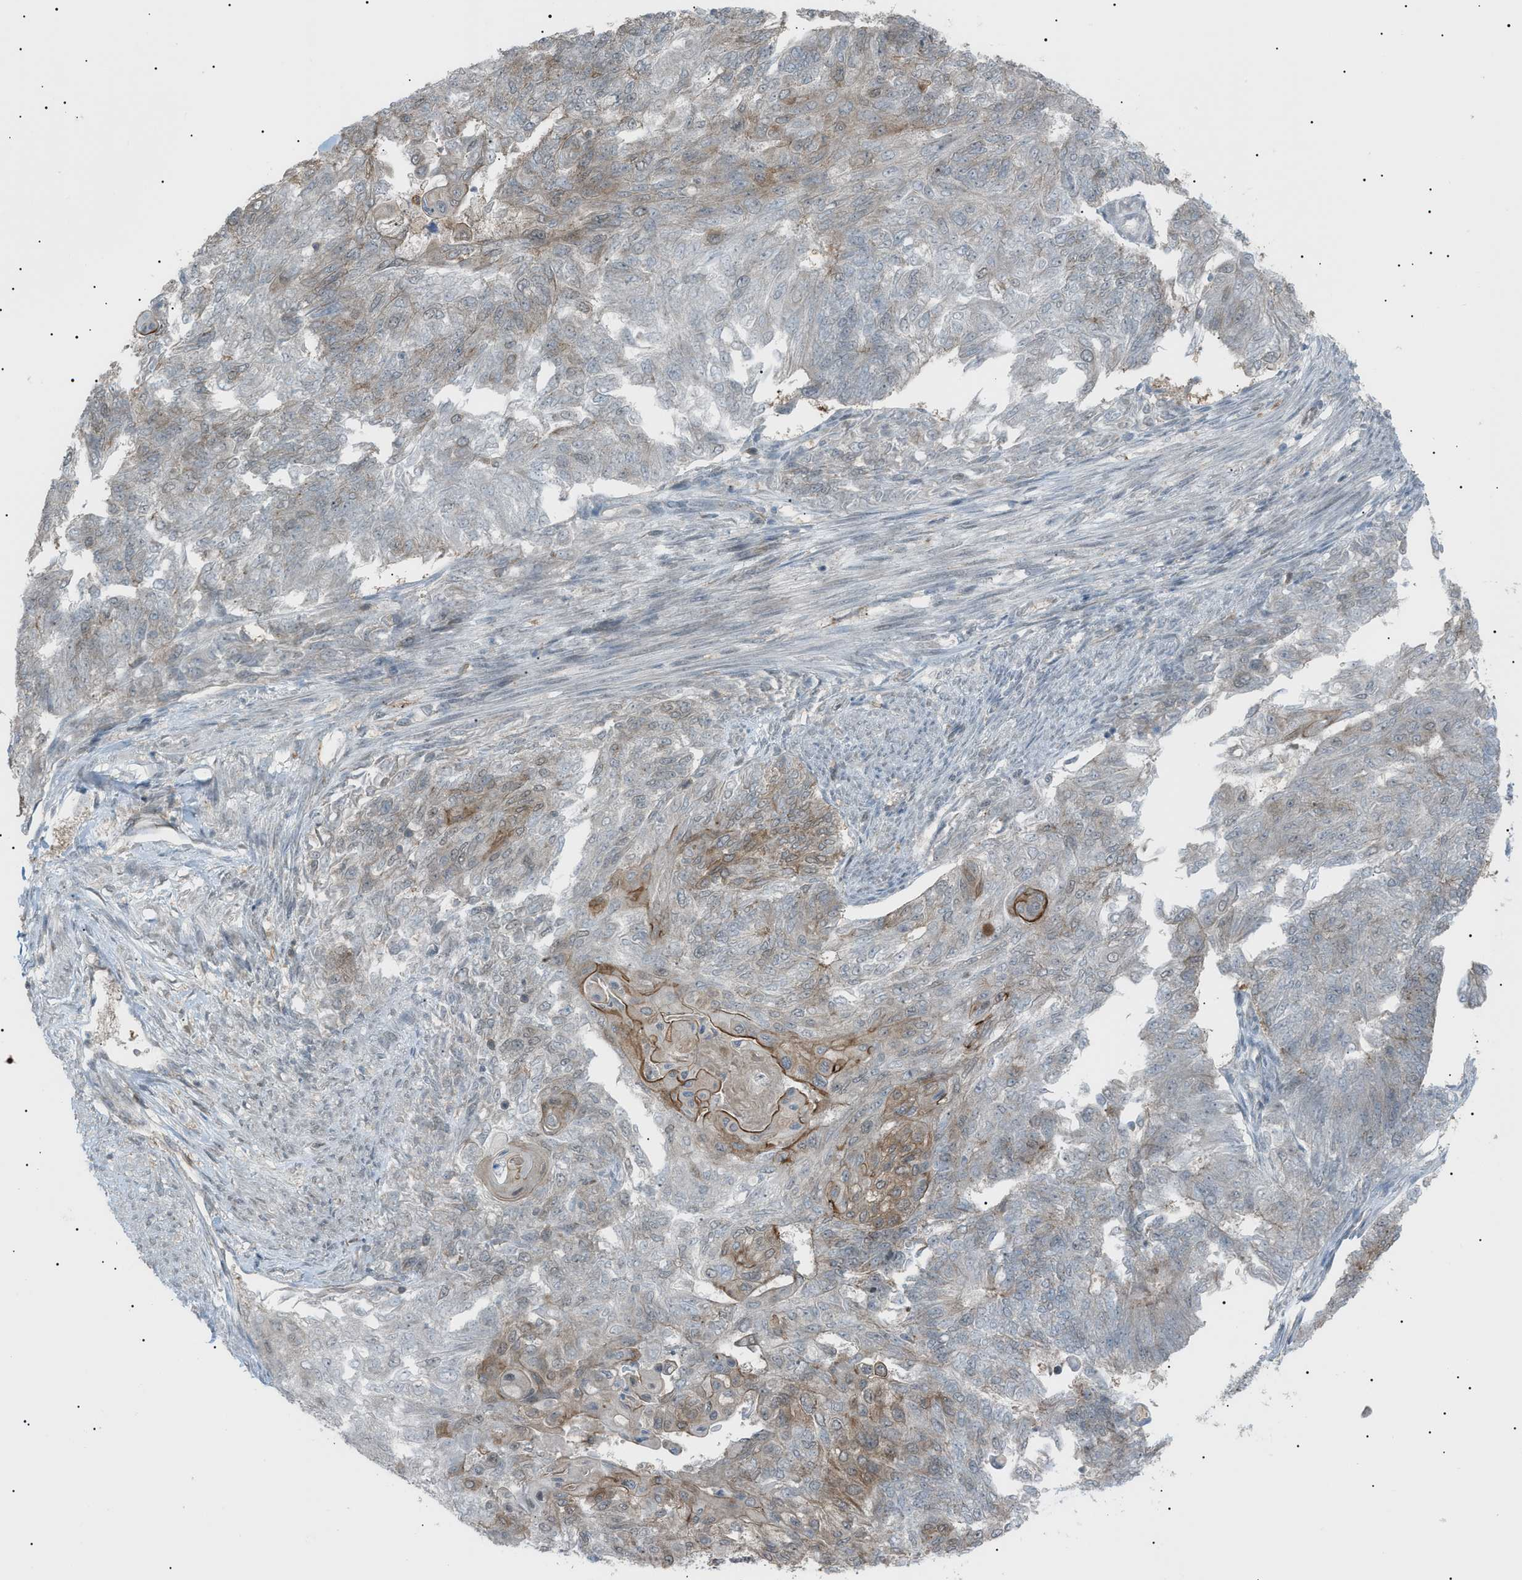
{"staining": {"intensity": "weak", "quantity": "25%-75%", "location": "cytoplasmic/membranous"}, "tissue": "endometrial cancer", "cell_type": "Tumor cells", "image_type": "cancer", "snomed": [{"axis": "morphology", "description": "Adenocarcinoma, NOS"}, {"axis": "topography", "description": "Endometrium"}], "caption": "Immunohistochemistry (IHC) image of human endometrial adenocarcinoma stained for a protein (brown), which exhibits low levels of weak cytoplasmic/membranous staining in about 25%-75% of tumor cells.", "gene": "LPIN2", "patient": {"sex": "female", "age": 32}}